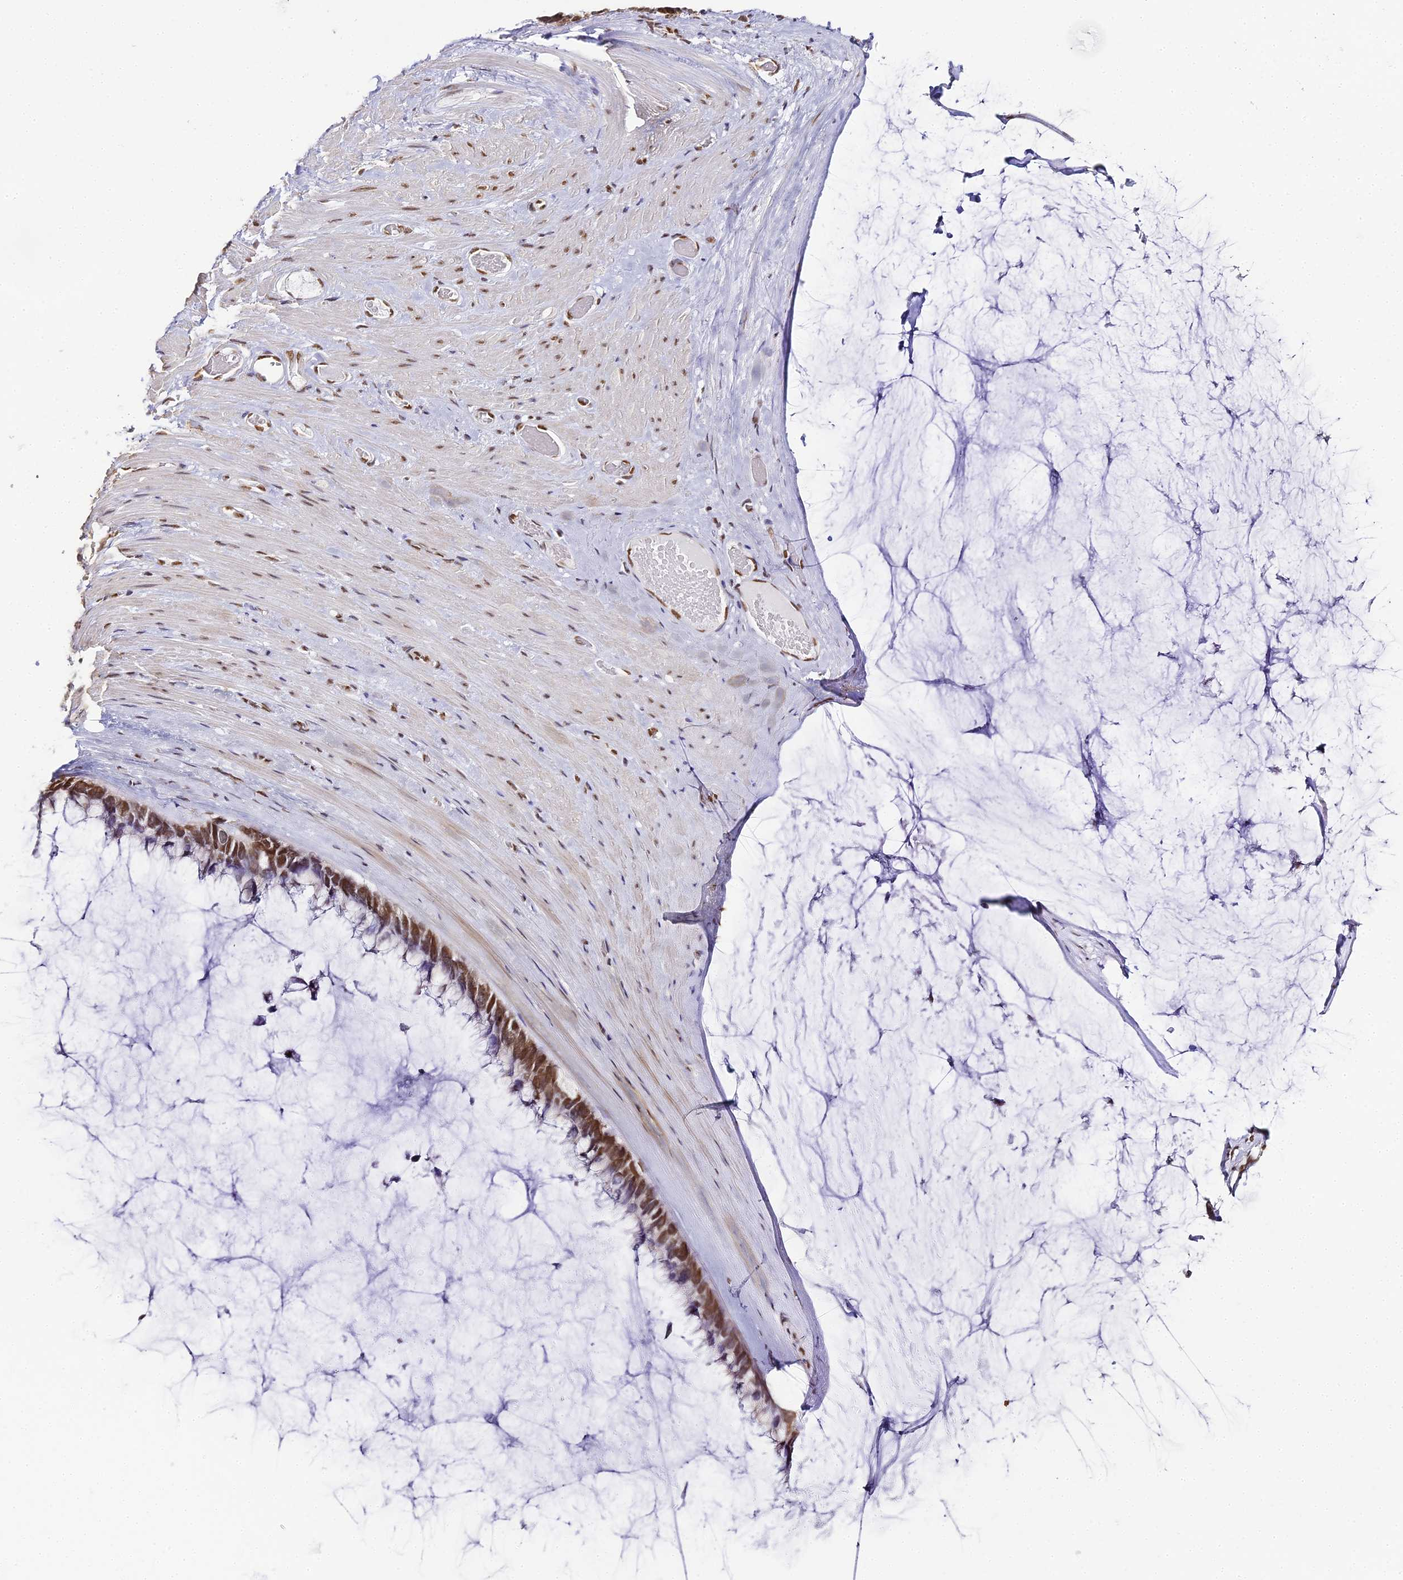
{"staining": {"intensity": "moderate", "quantity": ">75%", "location": "nuclear"}, "tissue": "ovarian cancer", "cell_type": "Tumor cells", "image_type": "cancer", "snomed": [{"axis": "morphology", "description": "Cystadenocarcinoma, mucinous, NOS"}, {"axis": "topography", "description": "Ovary"}], "caption": "Ovarian cancer (mucinous cystadenocarcinoma) stained with DAB immunohistochemistry (IHC) exhibits medium levels of moderate nuclear positivity in about >75% of tumor cells.", "gene": "HNRNPA1", "patient": {"sex": "female", "age": 39}}